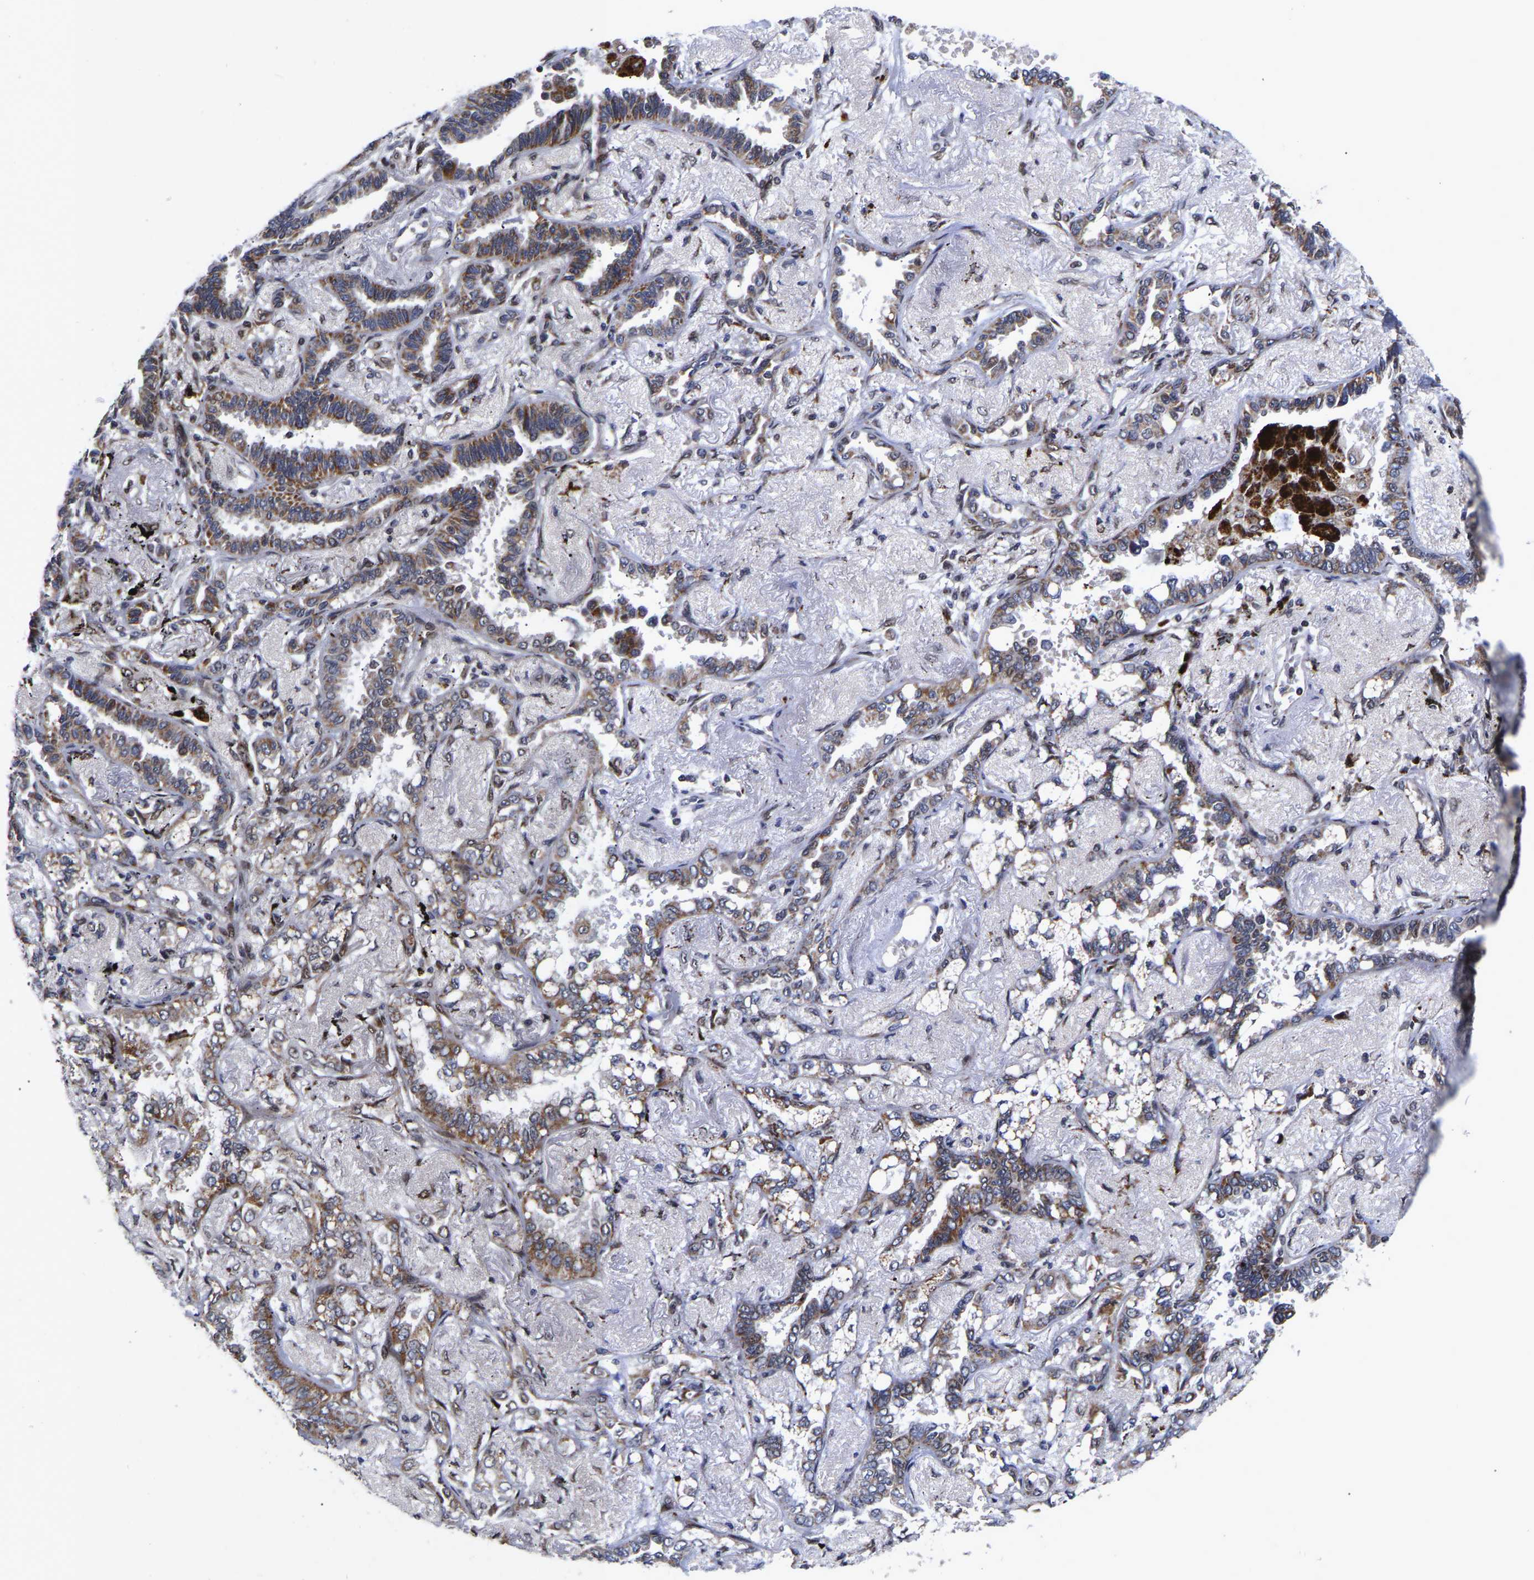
{"staining": {"intensity": "moderate", "quantity": ">75%", "location": "cytoplasmic/membranous,nuclear"}, "tissue": "lung cancer", "cell_type": "Tumor cells", "image_type": "cancer", "snomed": [{"axis": "morphology", "description": "Adenocarcinoma, NOS"}, {"axis": "topography", "description": "Lung"}], "caption": "Protein expression analysis of human lung adenocarcinoma reveals moderate cytoplasmic/membranous and nuclear expression in about >75% of tumor cells.", "gene": "JUNB", "patient": {"sex": "male", "age": 59}}